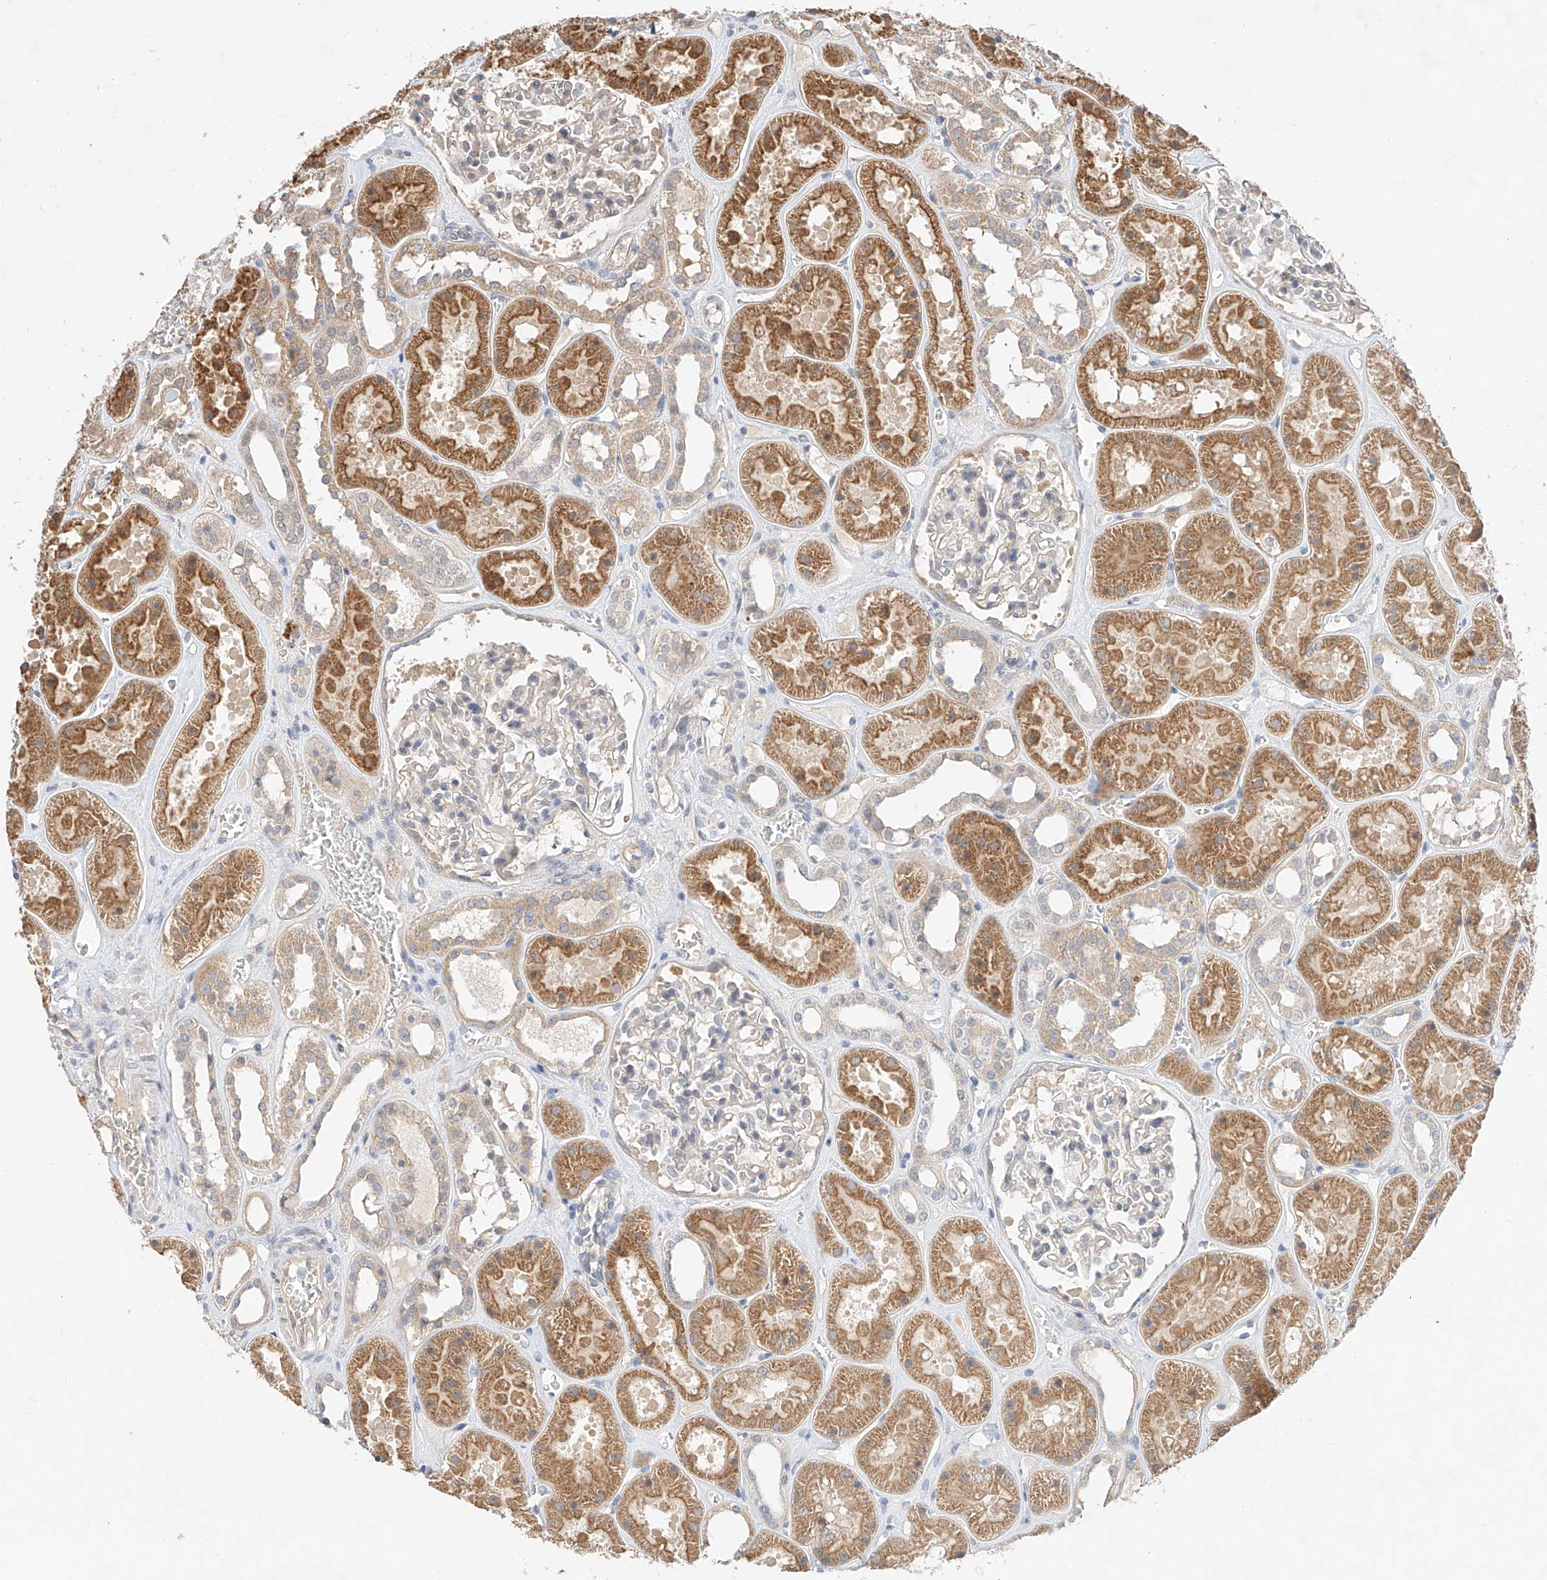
{"staining": {"intensity": "negative", "quantity": "none", "location": "none"}, "tissue": "kidney", "cell_type": "Cells in glomeruli", "image_type": "normal", "snomed": [{"axis": "morphology", "description": "Normal tissue, NOS"}, {"axis": "topography", "description": "Kidney"}], "caption": "This is an immunohistochemistry micrograph of benign human kidney. There is no positivity in cells in glomeruli.", "gene": "IL22RA2", "patient": {"sex": "female", "age": 41}}